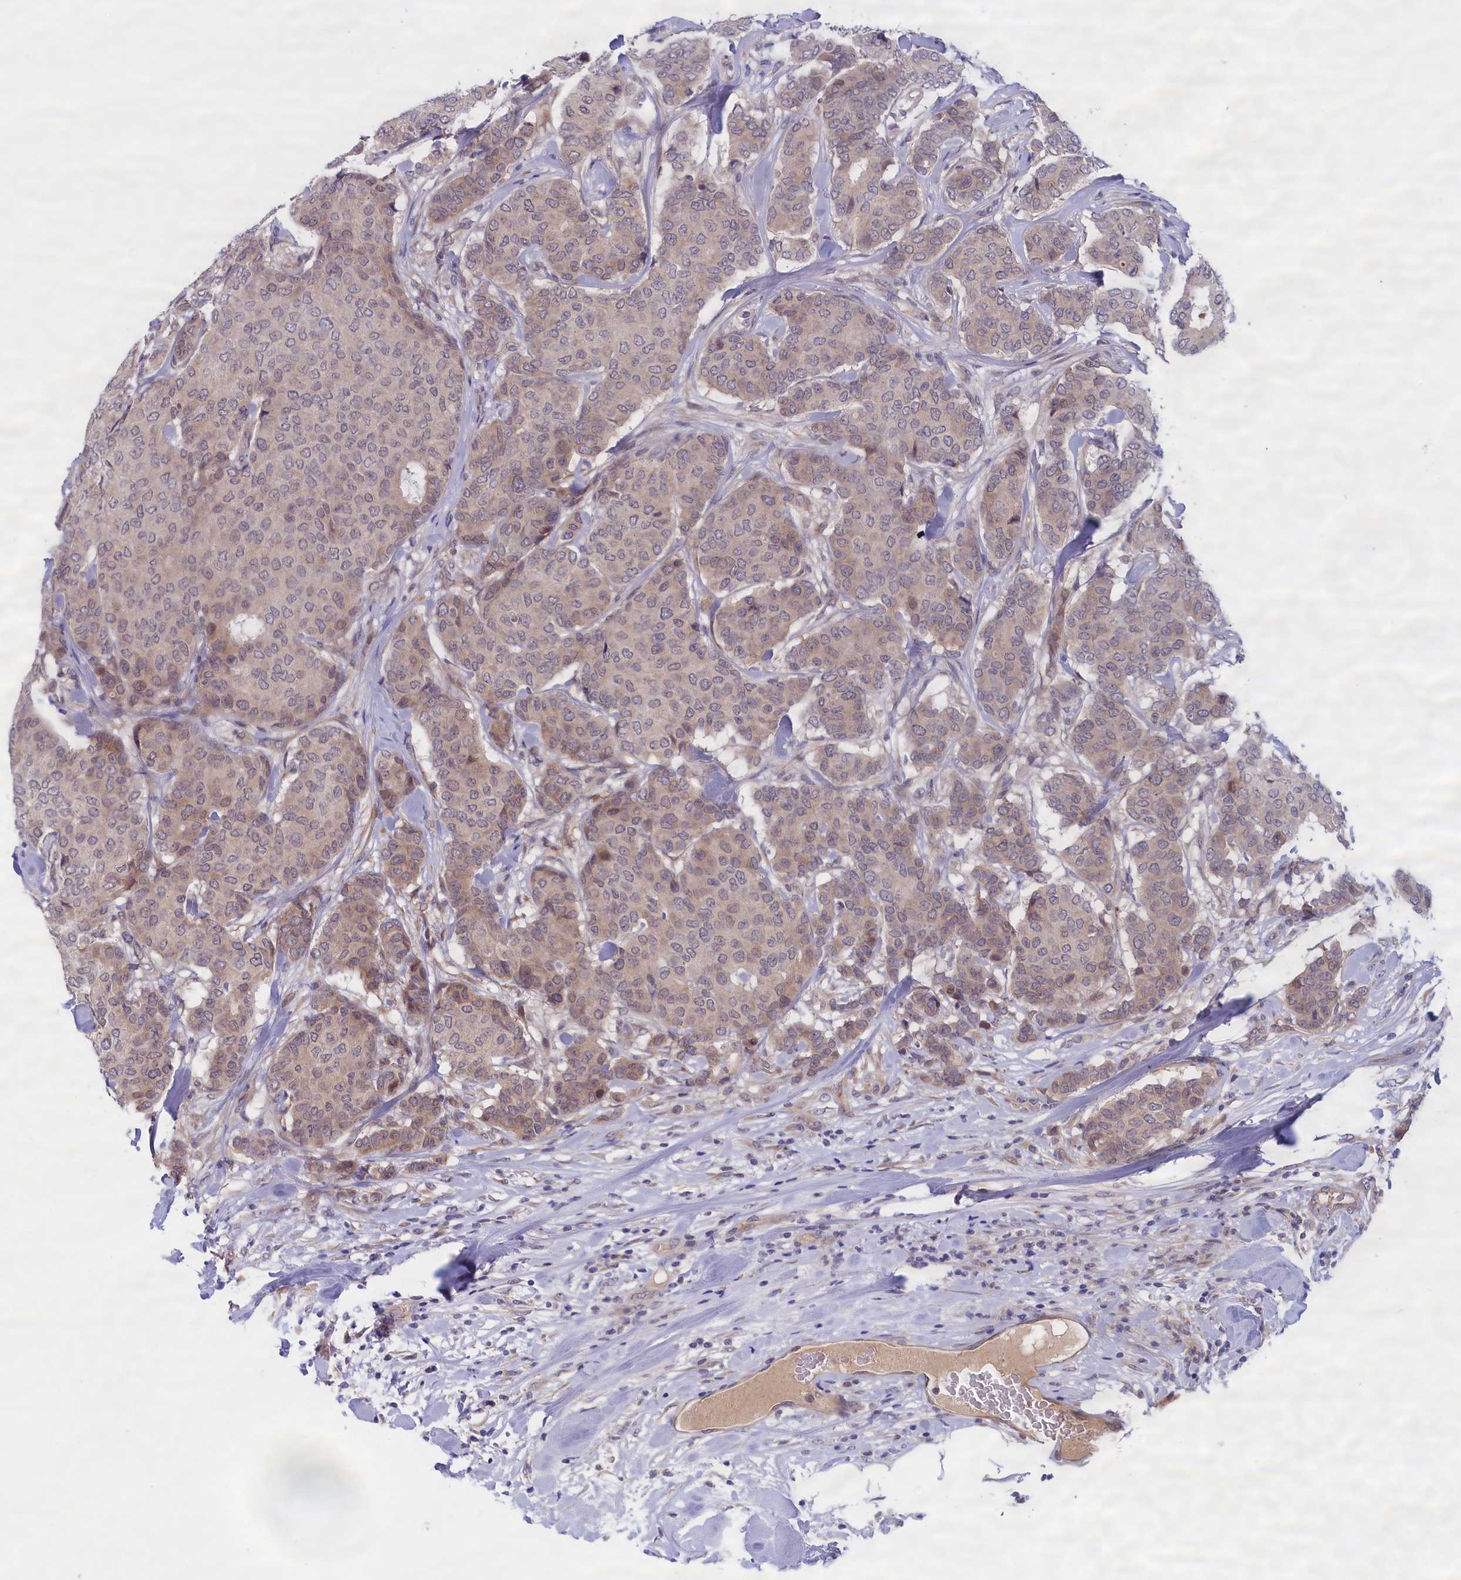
{"staining": {"intensity": "negative", "quantity": "none", "location": "none"}, "tissue": "breast cancer", "cell_type": "Tumor cells", "image_type": "cancer", "snomed": [{"axis": "morphology", "description": "Duct carcinoma"}, {"axis": "topography", "description": "Breast"}], "caption": "There is no significant positivity in tumor cells of breast cancer.", "gene": "IGFALS", "patient": {"sex": "female", "age": 75}}